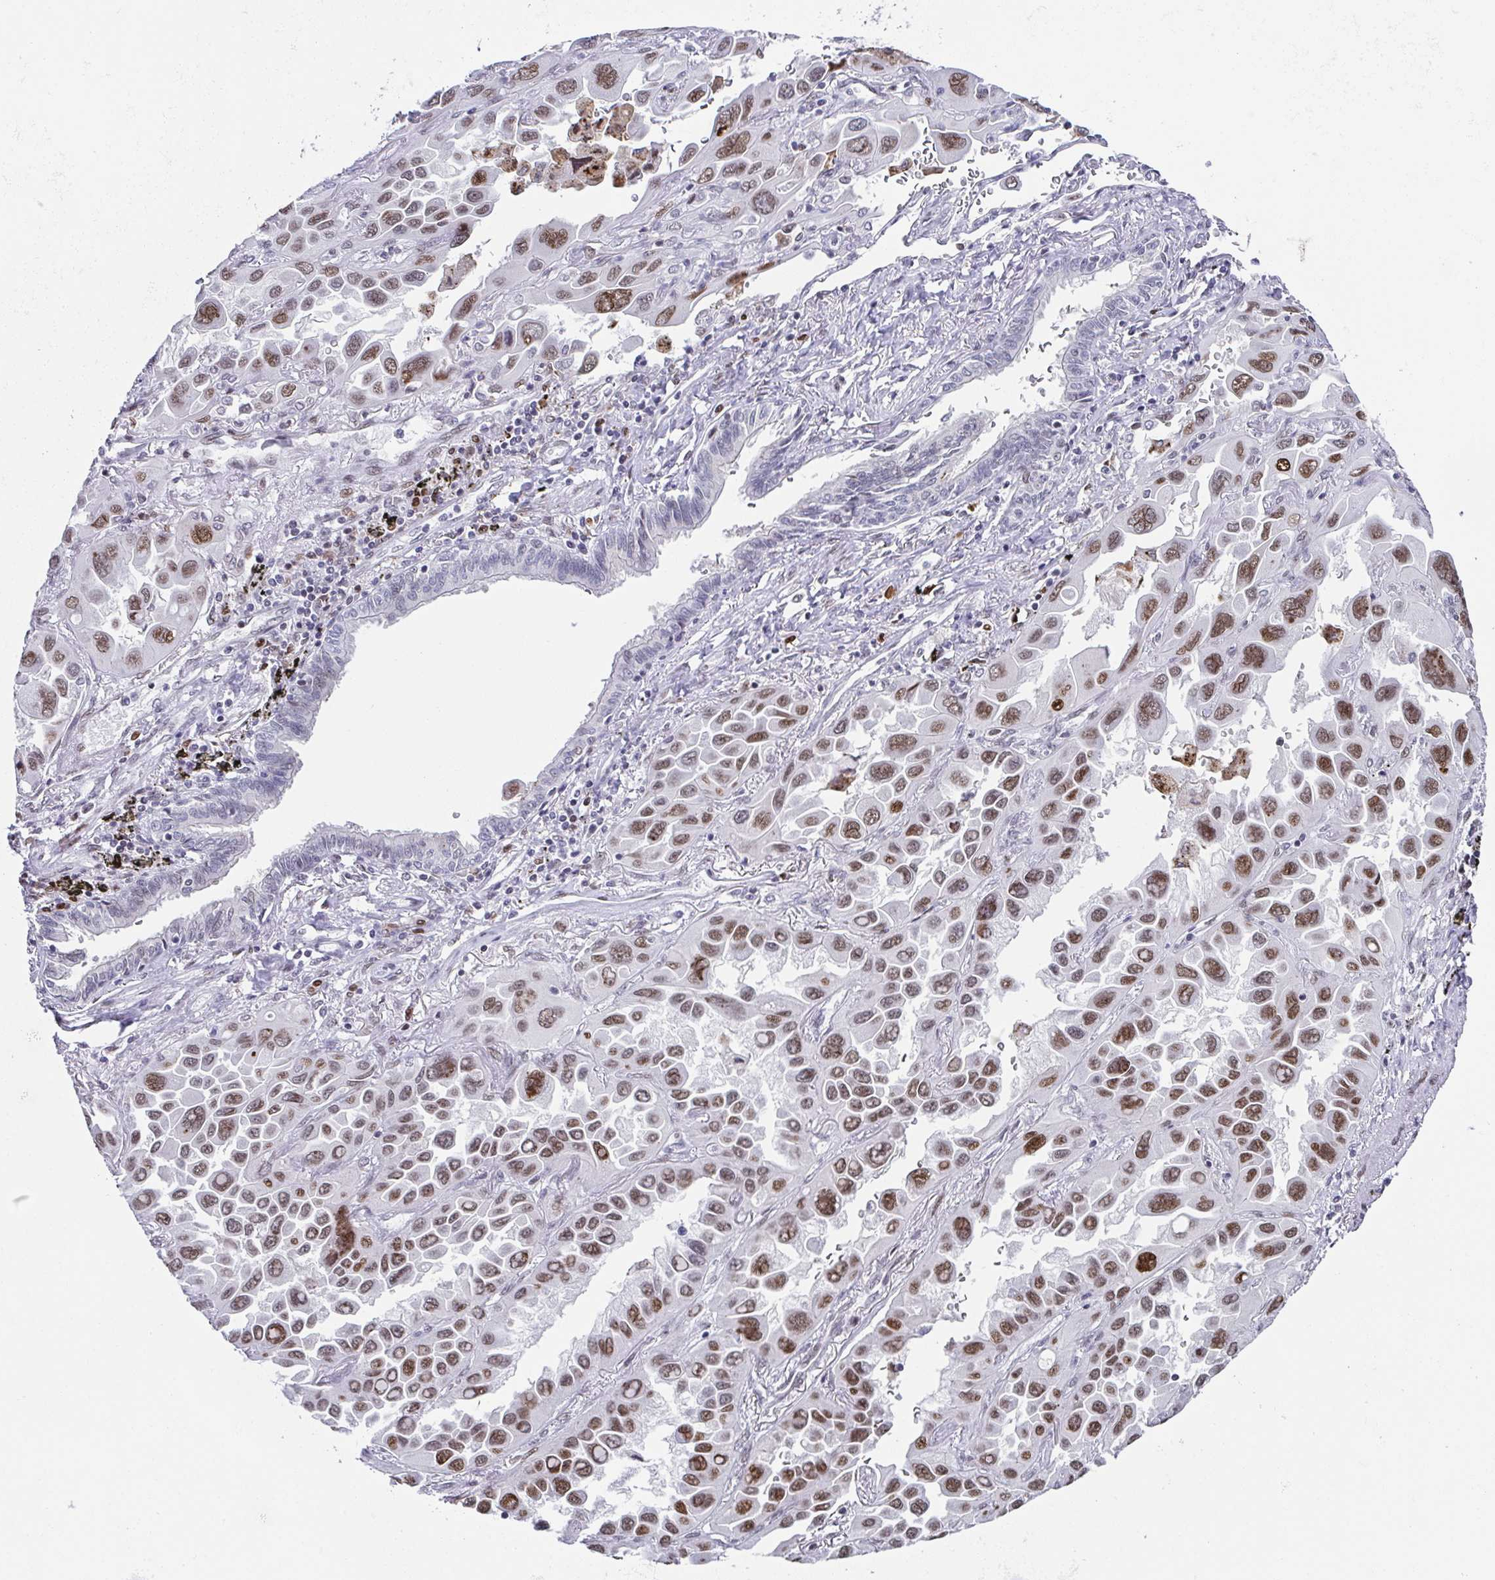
{"staining": {"intensity": "moderate", "quantity": ">75%", "location": "nuclear"}, "tissue": "lung cancer", "cell_type": "Tumor cells", "image_type": "cancer", "snomed": [{"axis": "morphology", "description": "Adenocarcinoma, NOS"}, {"axis": "topography", "description": "Lung"}], "caption": "High-power microscopy captured an immunohistochemistry photomicrograph of lung cancer (adenocarcinoma), revealing moderate nuclear staining in about >75% of tumor cells.", "gene": "RB1", "patient": {"sex": "male", "age": 64}}